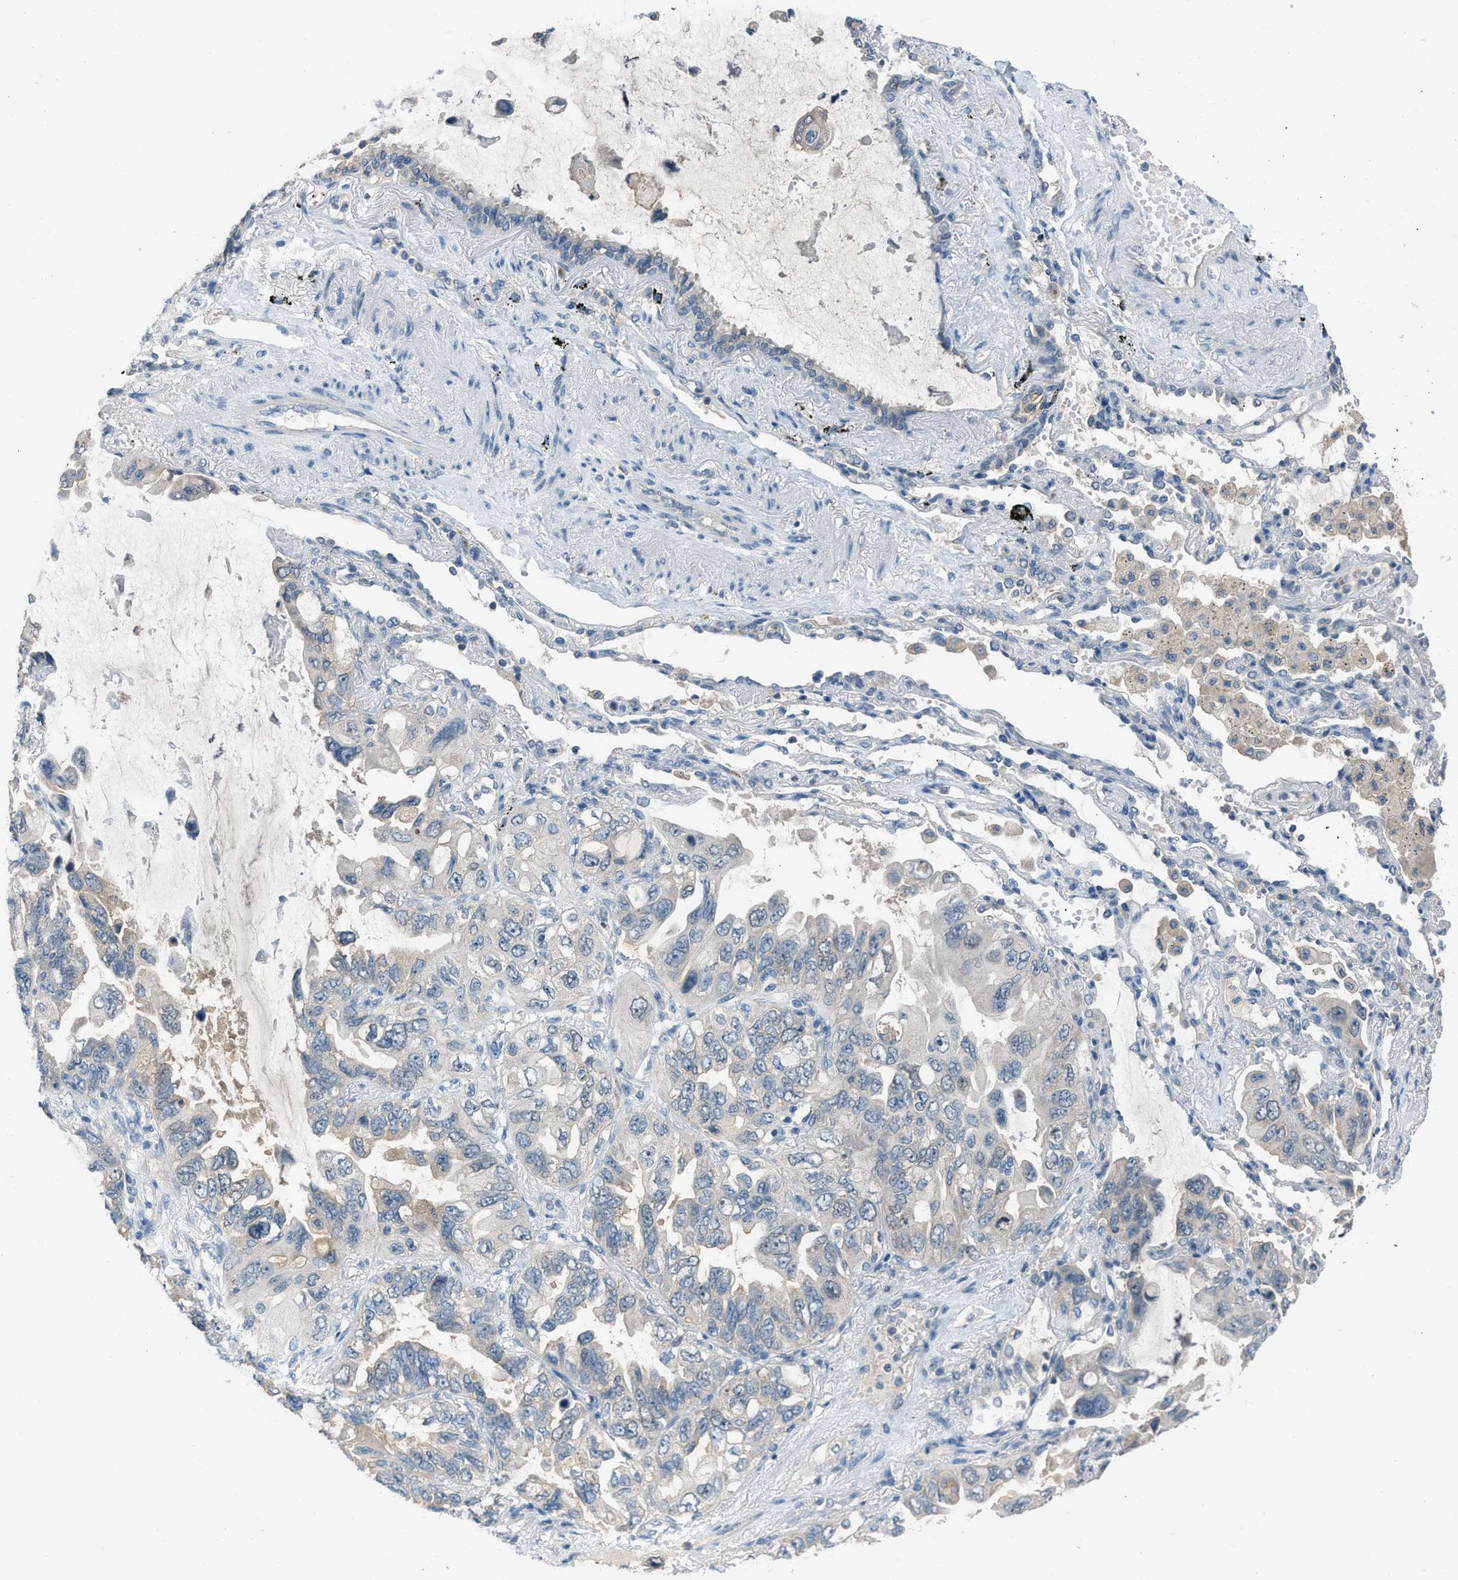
{"staining": {"intensity": "weak", "quantity": "<25%", "location": "cytoplasmic/membranous"}, "tissue": "lung cancer", "cell_type": "Tumor cells", "image_type": "cancer", "snomed": [{"axis": "morphology", "description": "Squamous cell carcinoma, NOS"}, {"axis": "topography", "description": "Lung"}], "caption": "An immunohistochemistry image of lung squamous cell carcinoma is shown. There is no staining in tumor cells of lung squamous cell carcinoma.", "gene": "MIS18A", "patient": {"sex": "female", "age": 73}}